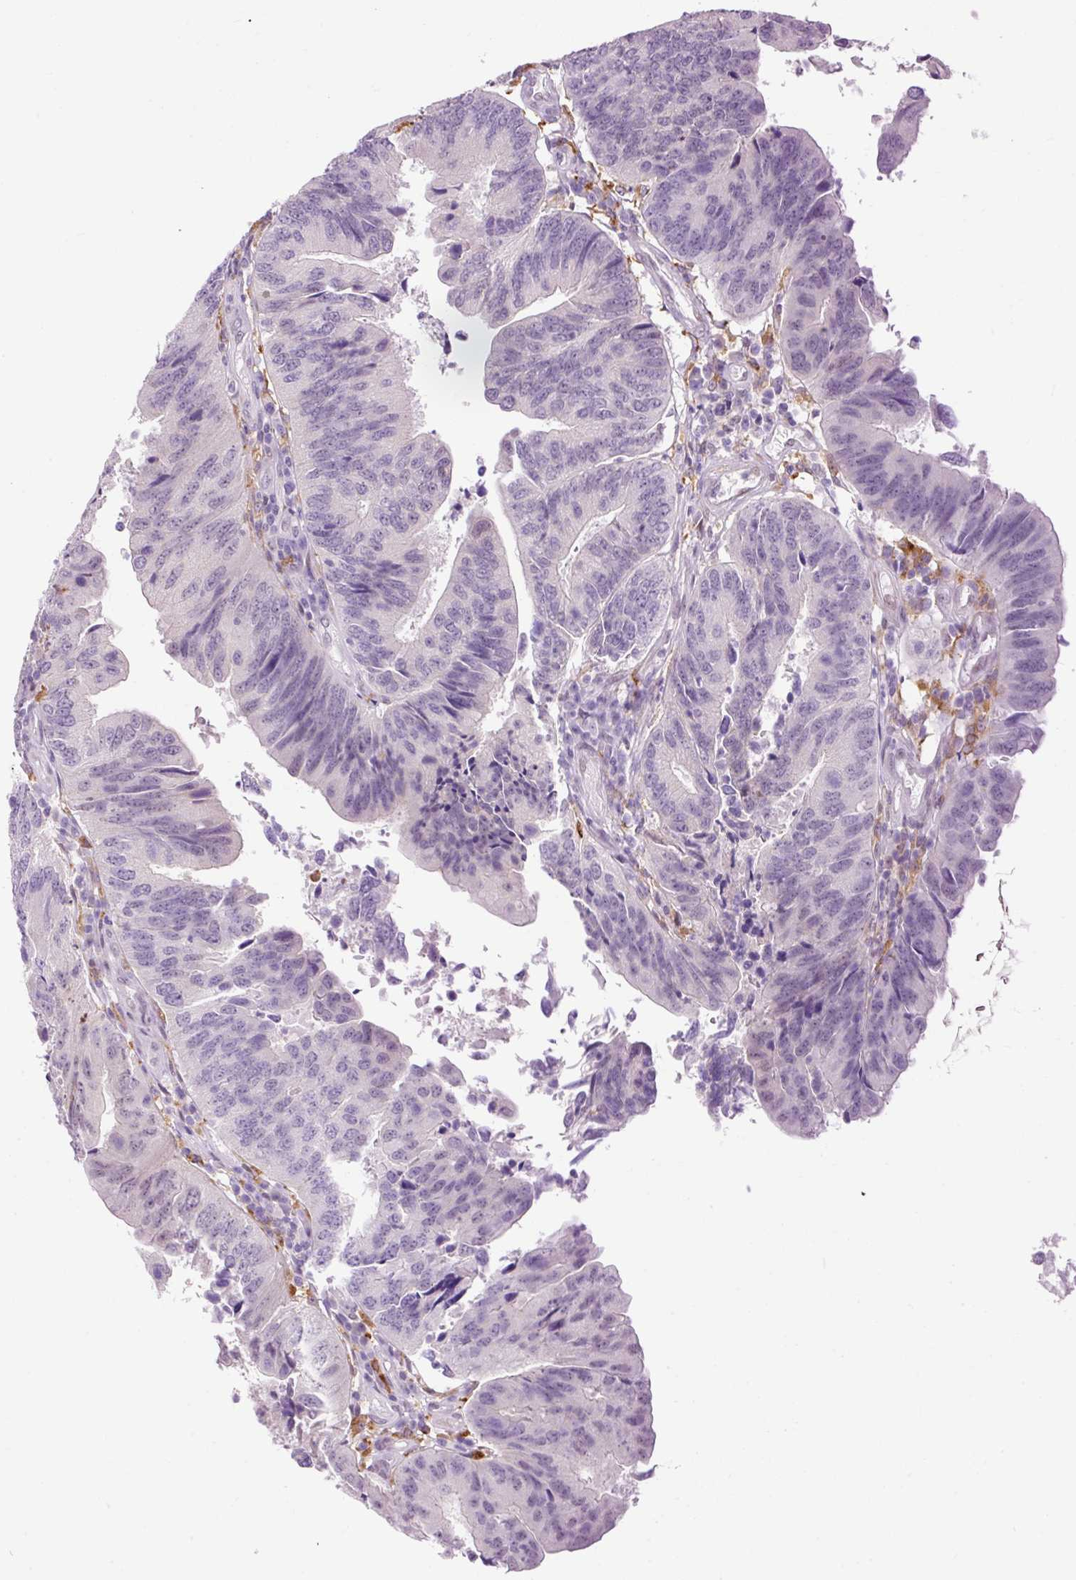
{"staining": {"intensity": "negative", "quantity": "none", "location": "none"}, "tissue": "colorectal cancer", "cell_type": "Tumor cells", "image_type": "cancer", "snomed": [{"axis": "morphology", "description": "Adenocarcinoma, NOS"}, {"axis": "topography", "description": "Colon"}], "caption": "The immunohistochemistry image has no significant staining in tumor cells of adenocarcinoma (colorectal) tissue.", "gene": "LY86", "patient": {"sex": "female", "age": 67}}